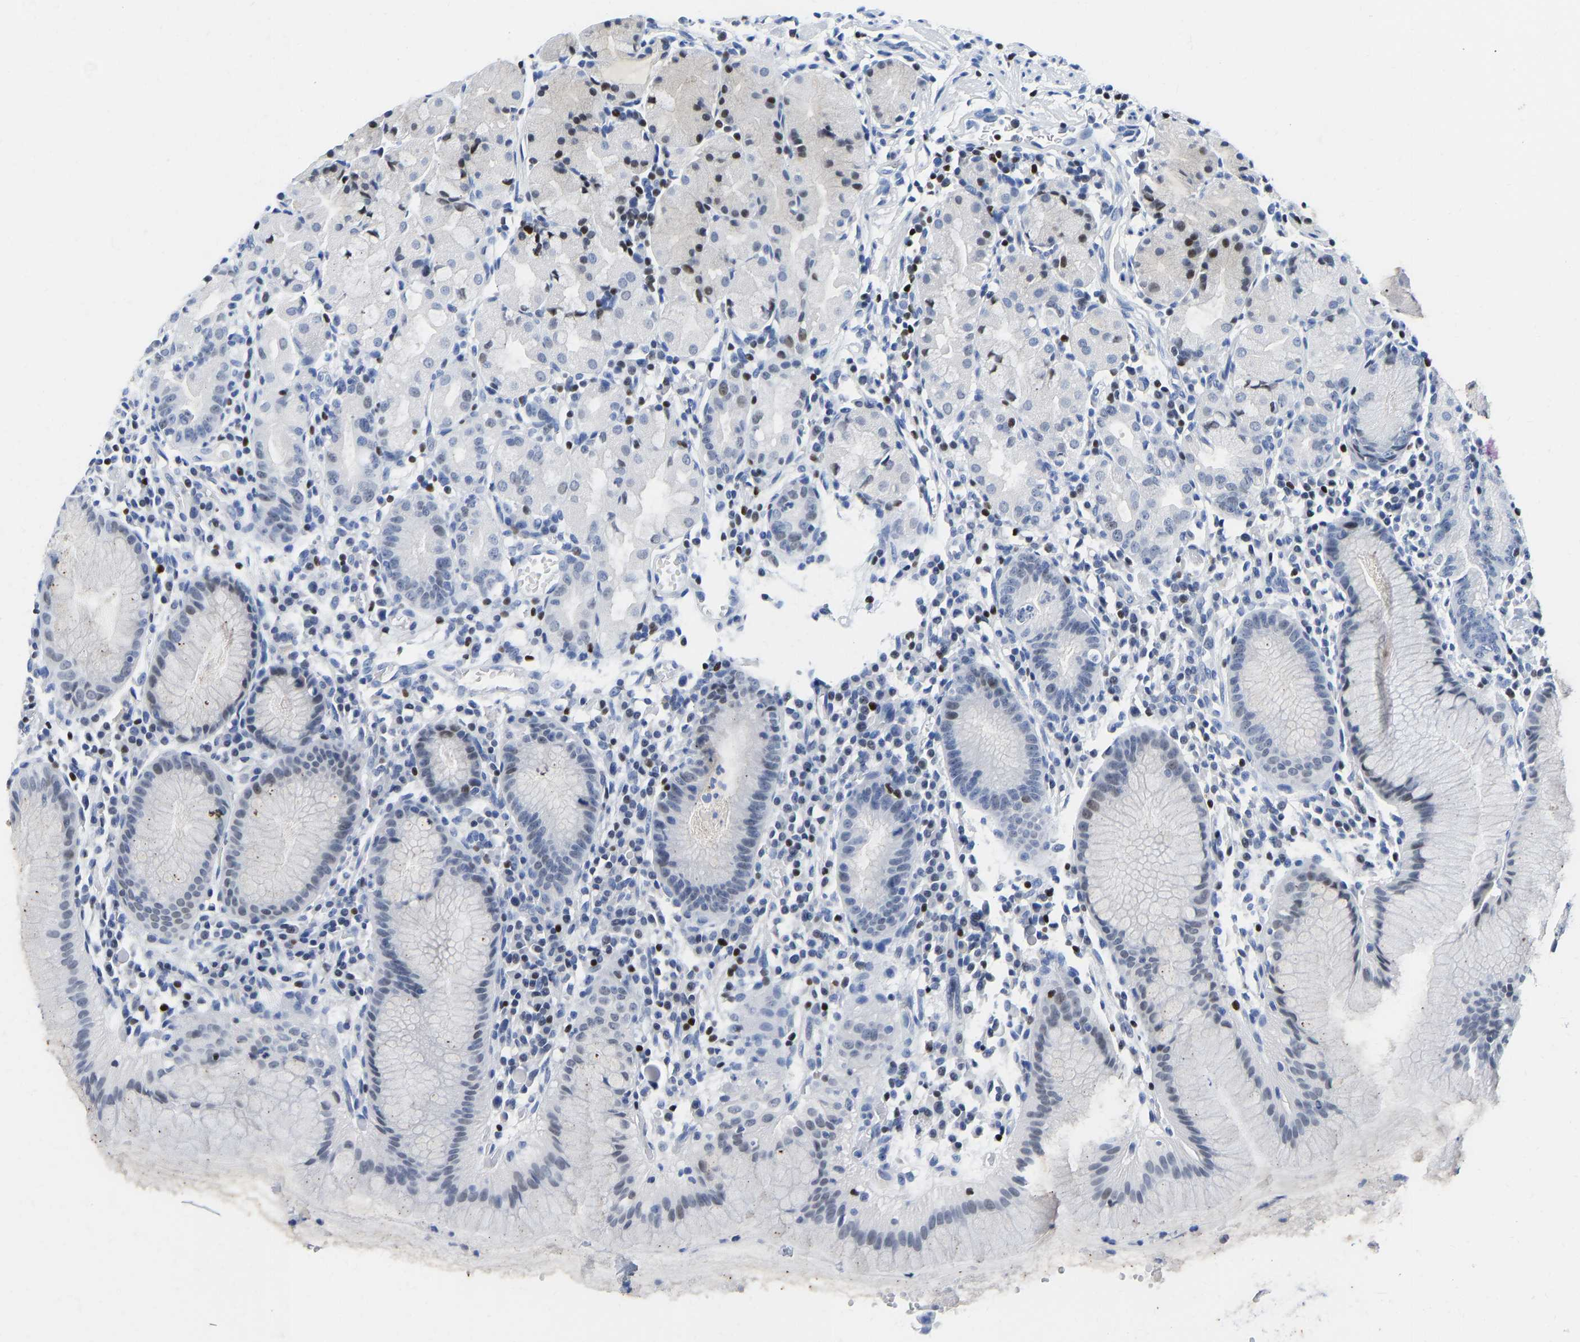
{"staining": {"intensity": "moderate", "quantity": "<25%", "location": "nuclear"}, "tissue": "stomach", "cell_type": "Glandular cells", "image_type": "normal", "snomed": [{"axis": "morphology", "description": "Normal tissue, NOS"}, {"axis": "topography", "description": "Stomach"}, {"axis": "topography", "description": "Stomach, lower"}], "caption": "Immunohistochemistry (IHC) staining of unremarkable stomach, which shows low levels of moderate nuclear expression in about <25% of glandular cells indicating moderate nuclear protein expression. The staining was performed using DAB (brown) for protein detection and nuclei were counterstained in hematoxylin (blue).", "gene": "TCF7", "patient": {"sex": "female", "age": 75}}